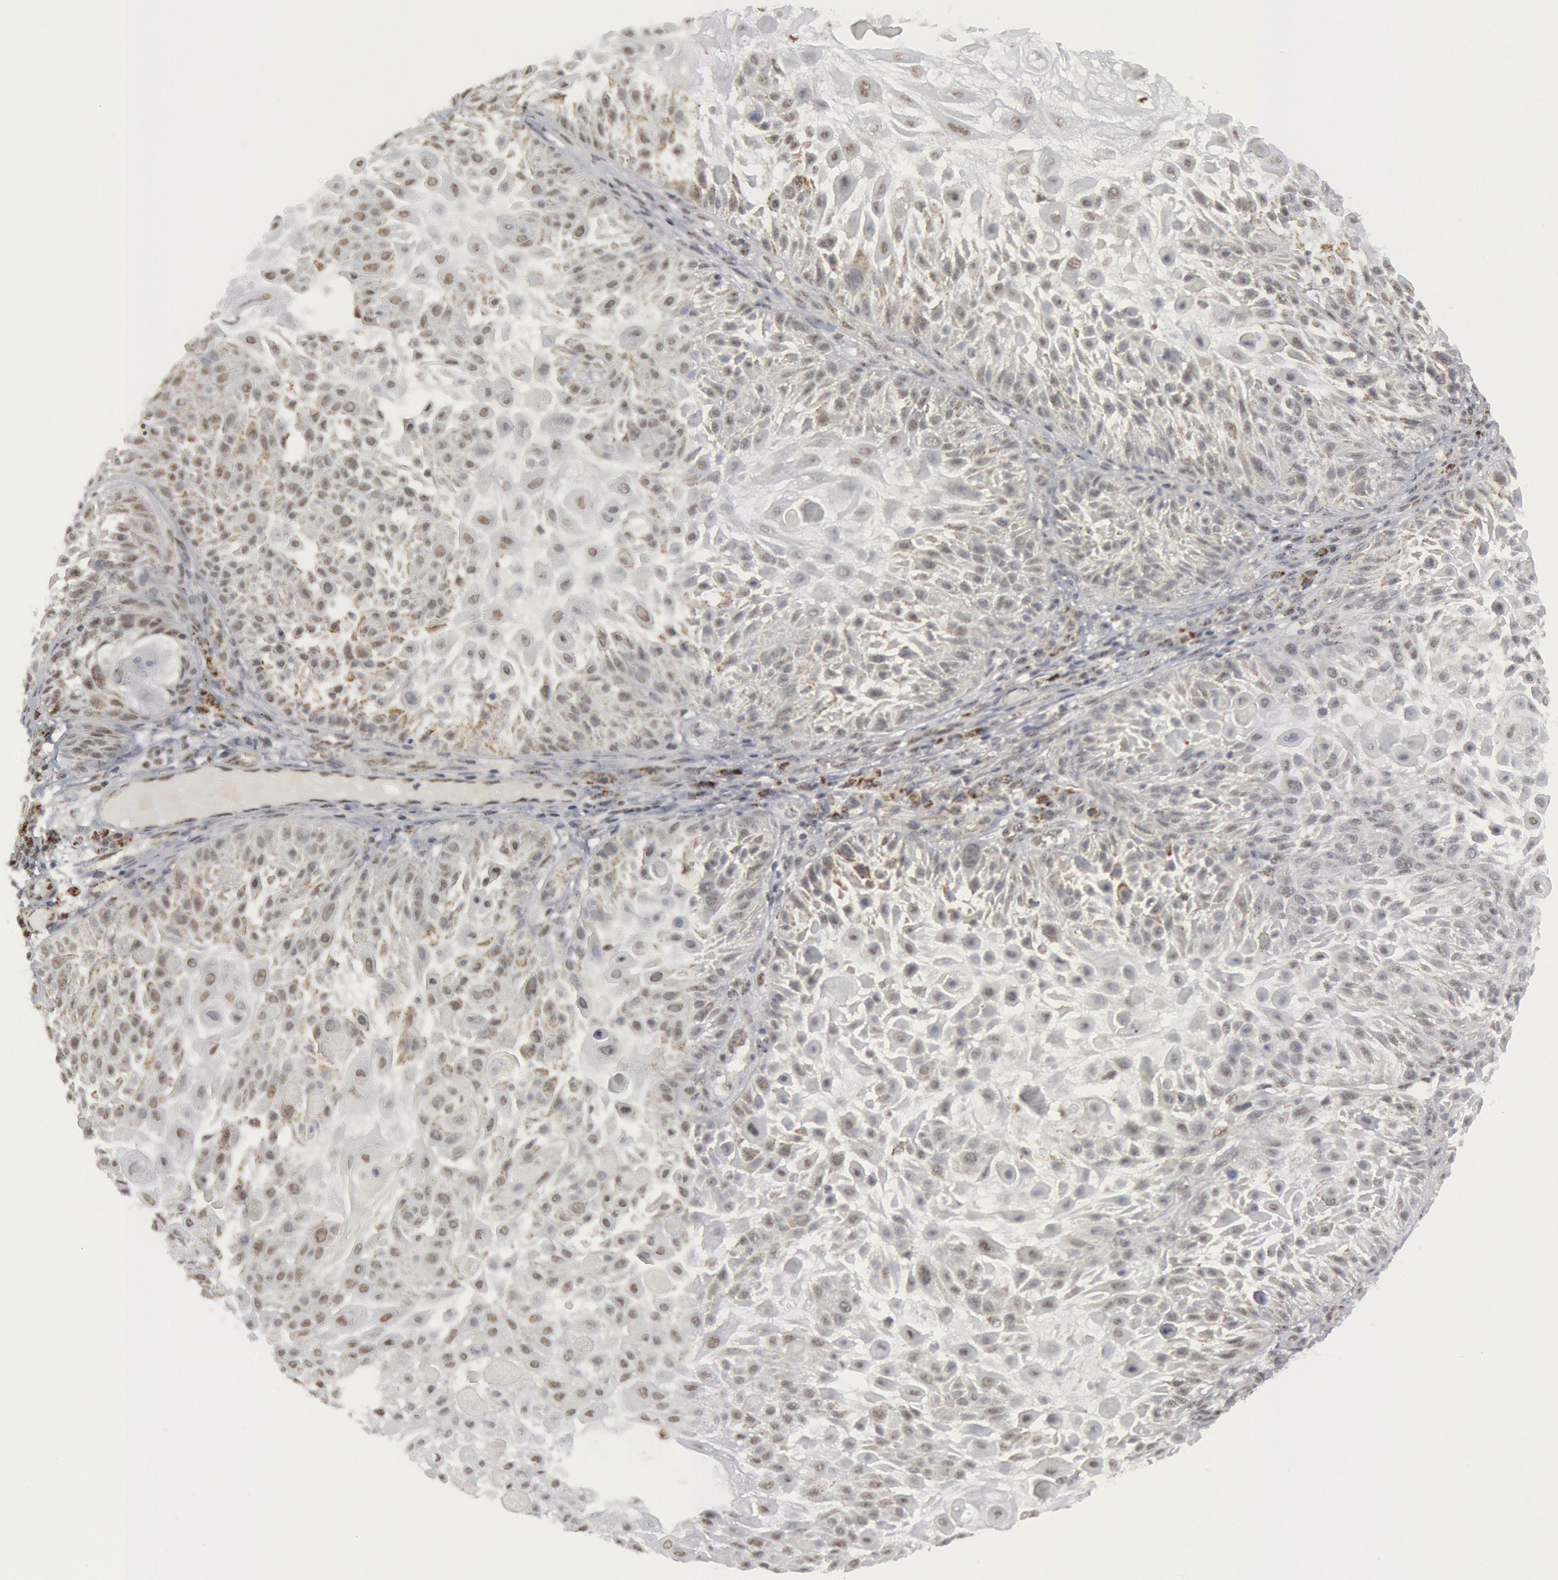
{"staining": {"intensity": "weak", "quantity": "<25%", "location": "cytoplasmic/membranous"}, "tissue": "skin cancer", "cell_type": "Tumor cells", "image_type": "cancer", "snomed": [{"axis": "morphology", "description": "Squamous cell carcinoma, NOS"}, {"axis": "topography", "description": "Skin"}], "caption": "Immunohistochemistry (IHC) photomicrograph of skin cancer (squamous cell carcinoma) stained for a protein (brown), which exhibits no expression in tumor cells. Nuclei are stained in blue.", "gene": "CASP9", "patient": {"sex": "female", "age": 89}}